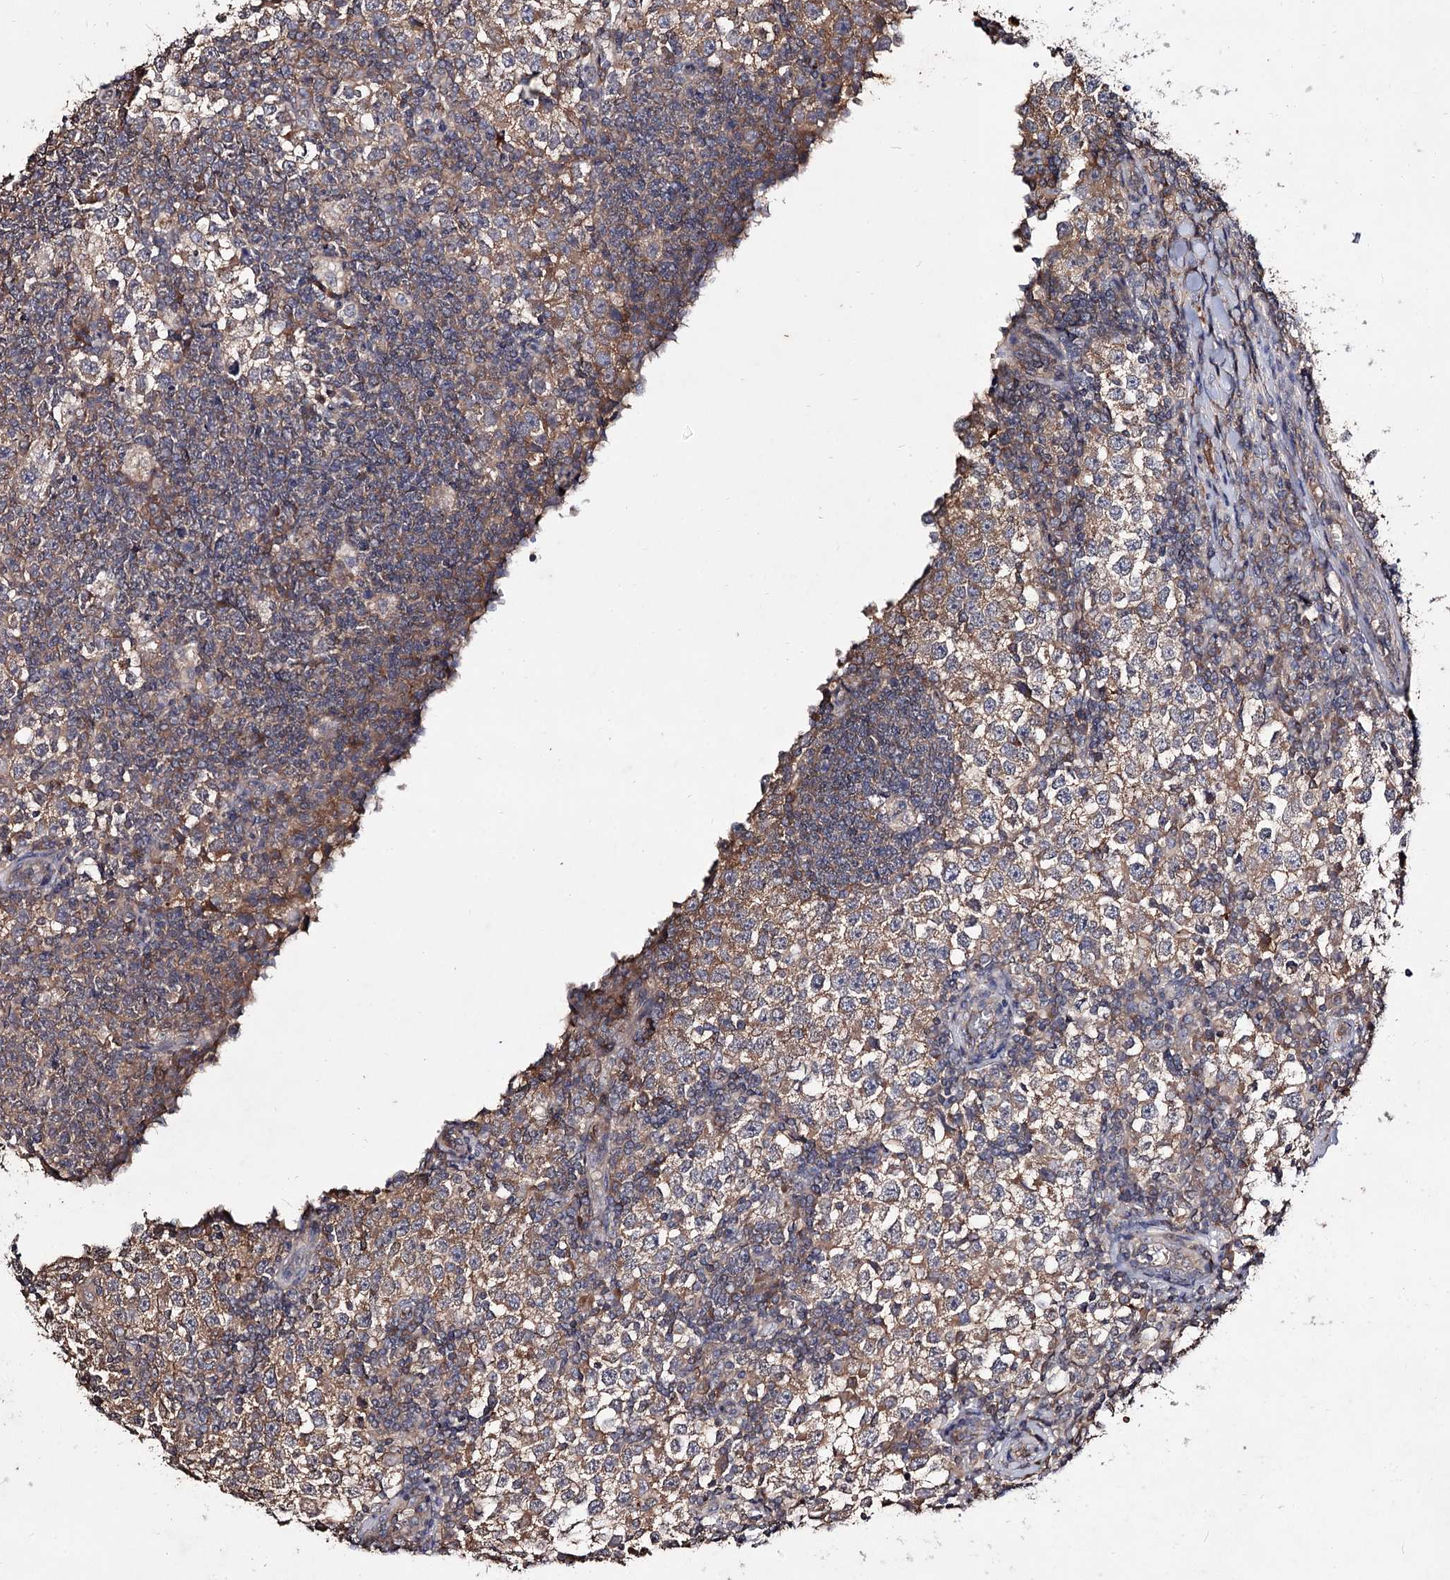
{"staining": {"intensity": "moderate", "quantity": ">75%", "location": "cytoplasmic/membranous"}, "tissue": "testis cancer", "cell_type": "Tumor cells", "image_type": "cancer", "snomed": [{"axis": "morphology", "description": "Seminoma, NOS"}, {"axis": "topography", "description": "Testis"}], "caption": "DAB immunohistochemical staining of testis seminoma shows moderate cytoplasmic/membranous protein positivity in approximately >75% of tumor cells. Nuclei are stained in blue.", "gene": "ARFIP2", "patient": {"sex": "male", "age": 65}}